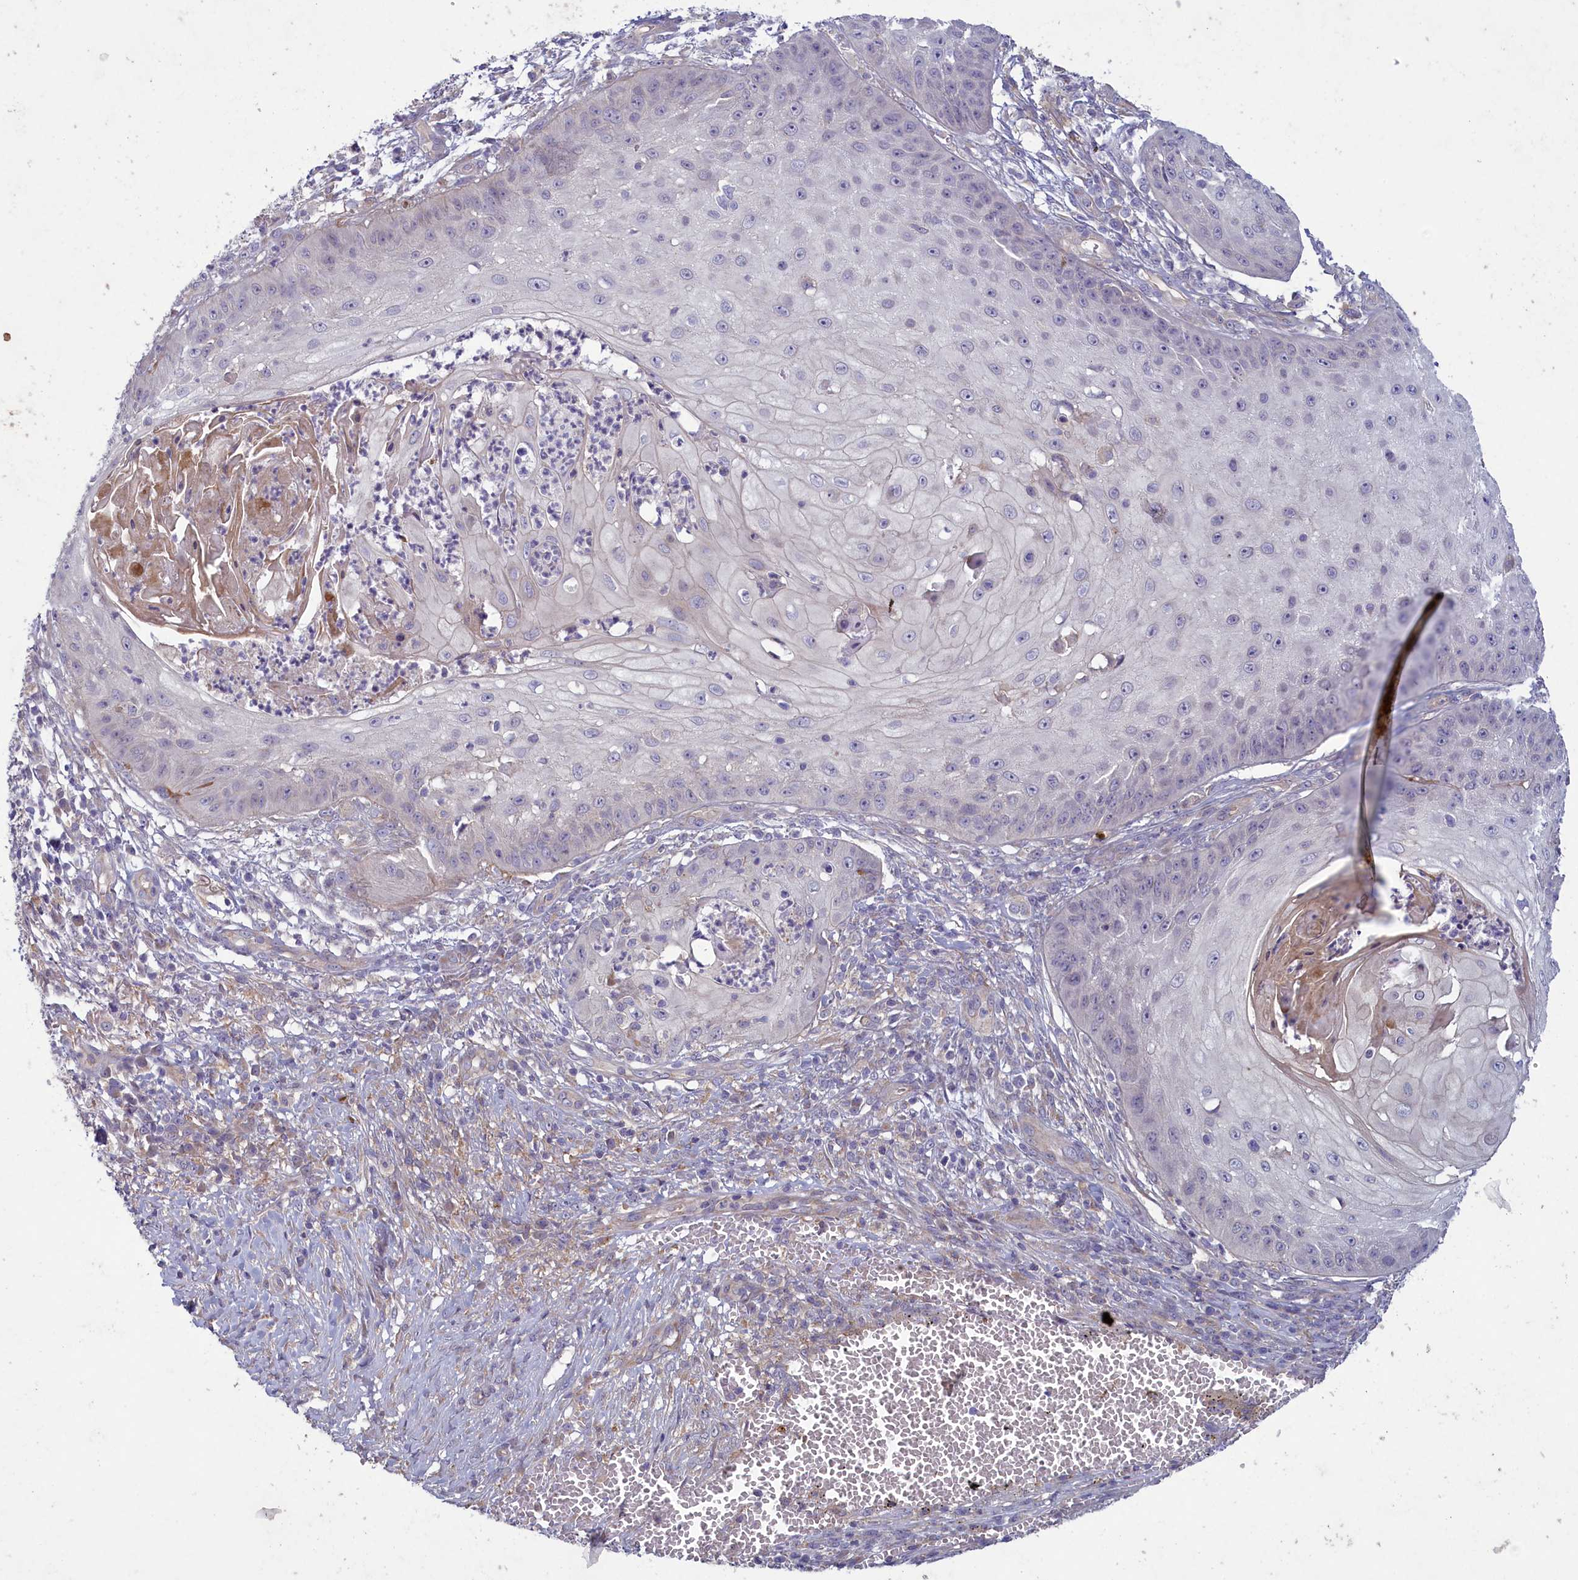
{"staining": {"intensity": "negative", "quantity": "none", "location": "none"}, "tissue": "skin cancer", "cell_type": "Tumor cells", "image_type": "cancer", "snomed": [{"axis": "morphology", "description": "Squamous cell carcinoma, NOS"}, {"axis": "topography", "description": "Skin"}], "caption": "The image demonstrates no staining of tumor cells in skin cancer (squamous cell carcinoma).", "gene": "PLEKHG6", "patient": {"sex": "male", "age": 70}}